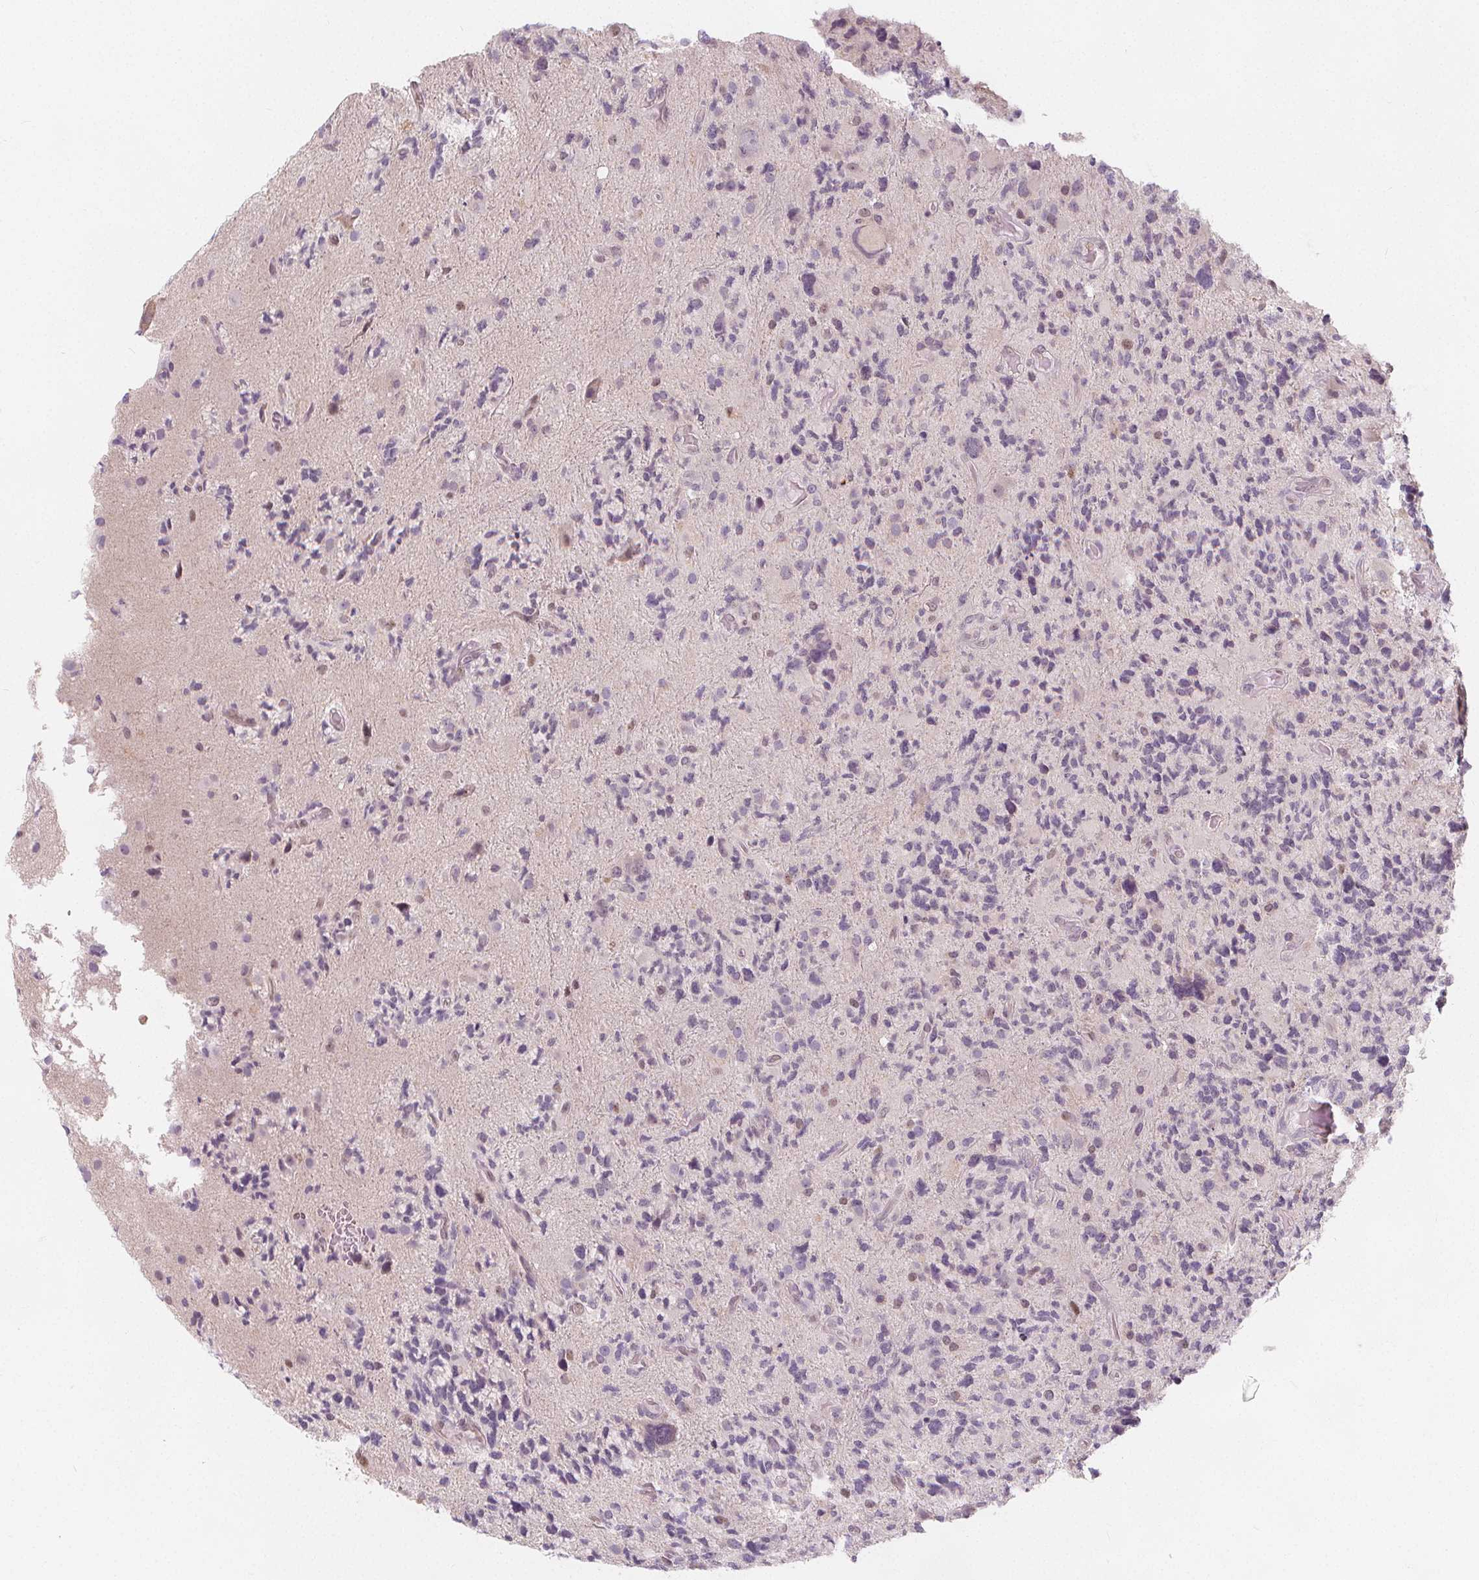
{"staining": {"intensity": "negative", "quantity": "none", "location": "none"}, "tissue": "glioma", "cell_type": "Tumor cells", "image_type": "cancer", "snomed": [{"axis": "morphology", "description": "Glioma, malignant, High grade"}, {"axis": "topography", "description": "Brain"}], "caption": "High magnification brightfield microscopy of malignant high-grade glioma stained with DAB (3,3'-diaminobenzidine) (brown) and counterstained with hematoxylin (blue): tumor cells show no significant expression.", "gene": "DRC3", "patient": {"sex": "female", "age": 71}}